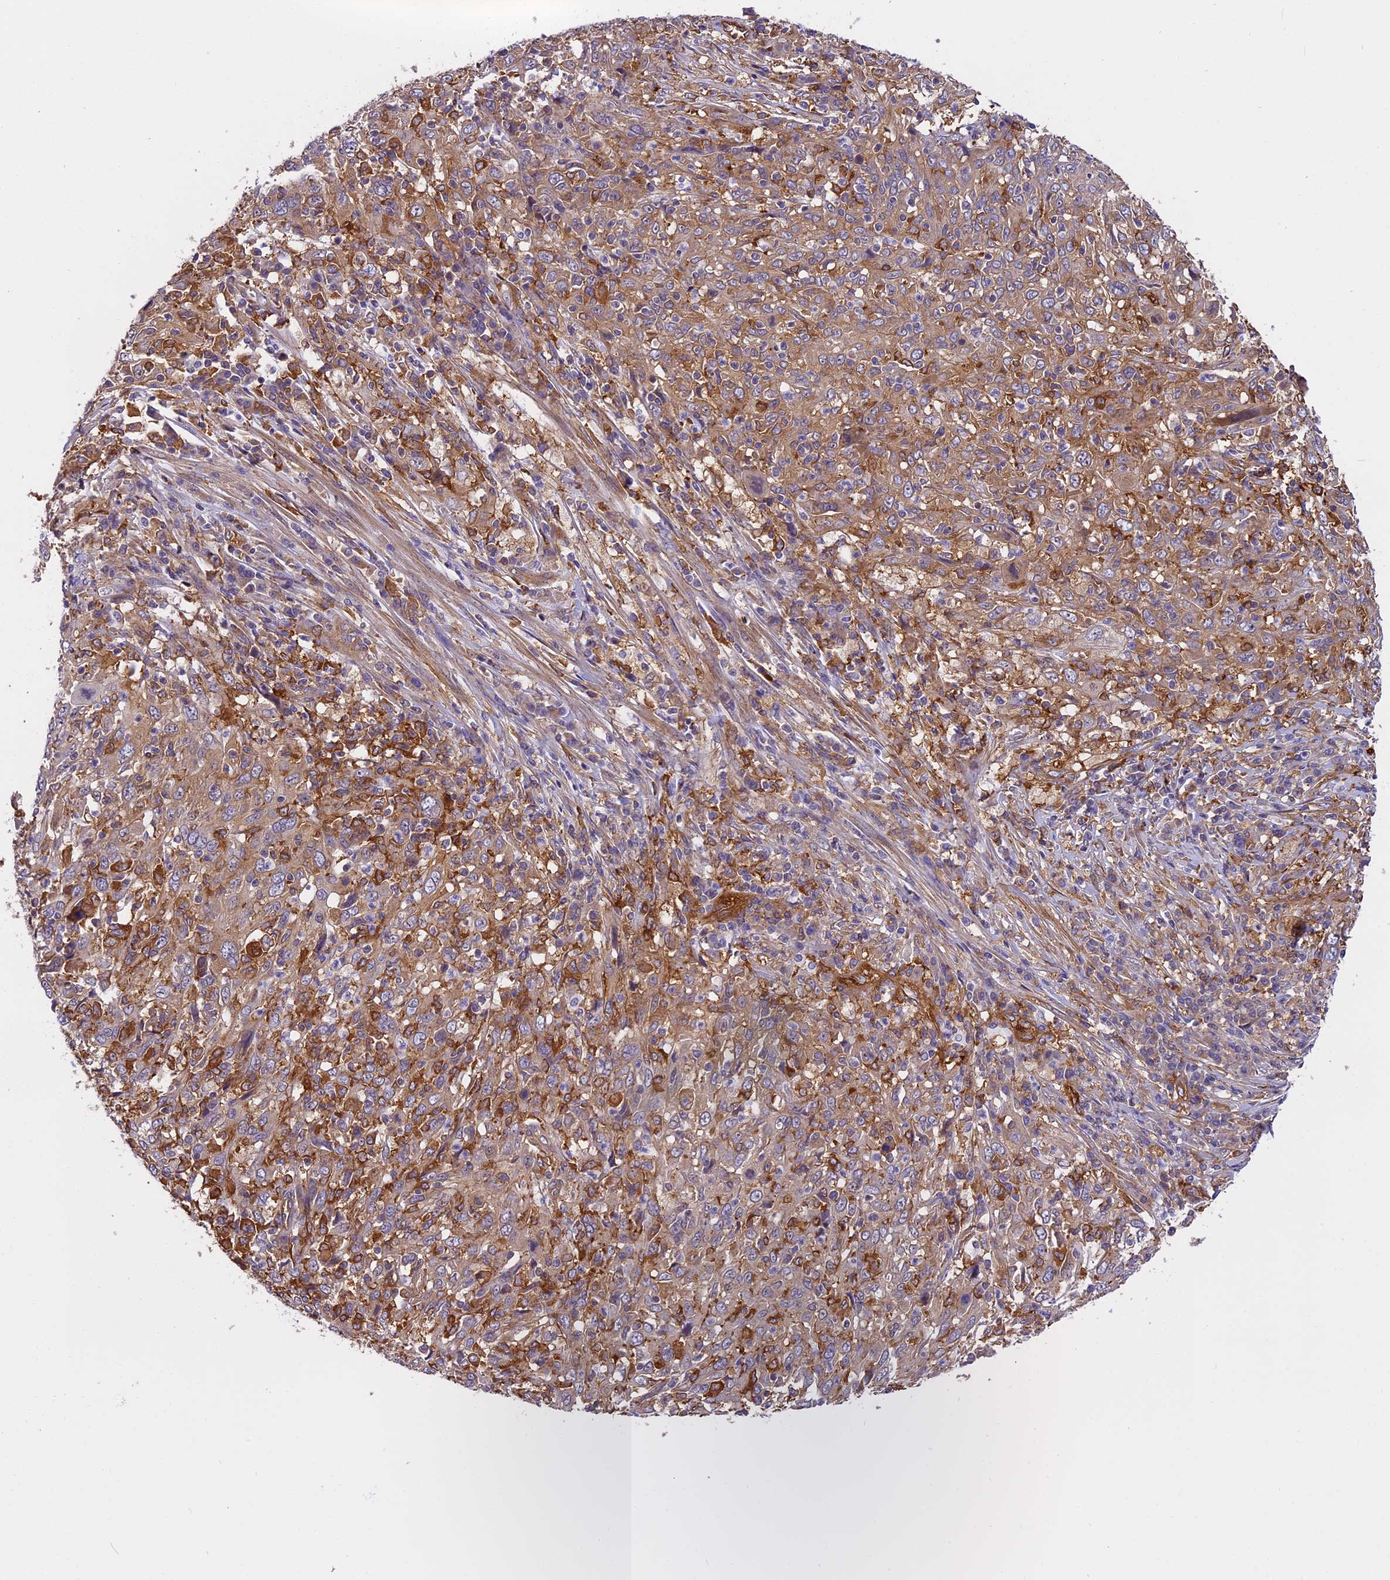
{"staining": {"intensity": "weak", "quantity": ">75%", "location": "cytoplasmic/membranous"}, "tissue": "cervical cancer", "cell_type": "Tumor cells", "image_type": "cancer", "snomed": [{"axis": "morphology", "description": "Squamous cell carcinoma, NOS"}, {"axis": "topography", "description": "Cervix"}], "caption": "This is an image of immunohistochemistry staining of cervical cancer, which shows weak positivity in the cytoplasmic/membranous of tumor cells.", "gene": "EHBP1L1", "patient": {"sex": "female", "age": 46}}